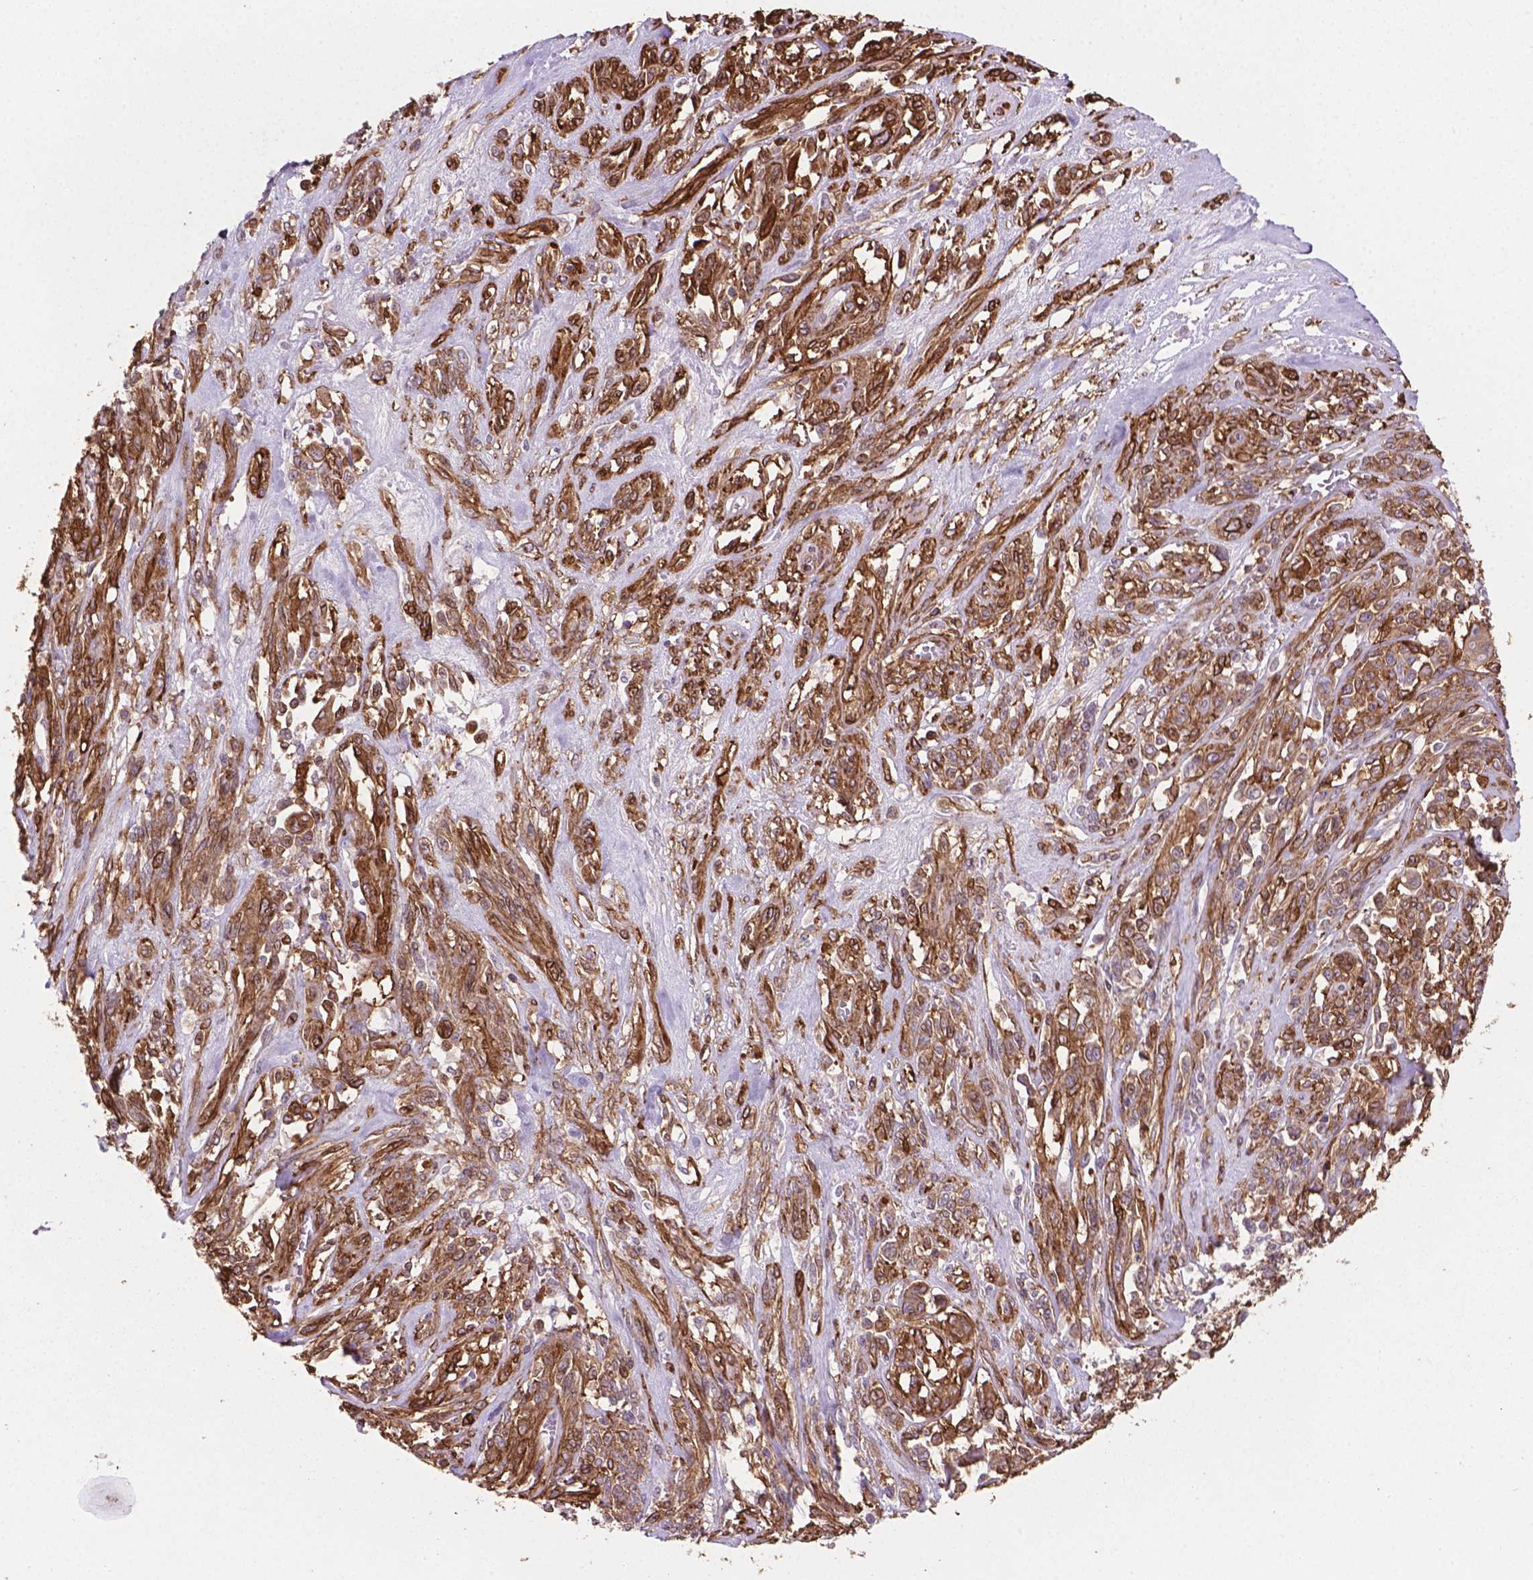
{"staining": {"intensity": "strong", "quantity": ">75%", "location": "cytoplasmic/membranous"}, "tissue": "melanoma", "cell_type": "Tumor cells", "image_type": "cancer", "snomed": [{"axis": "morphology", "description": "Malignant melanoma, NOS"}, {"axis": "topography", "description": "Skin"}], "caption": "A brown stain shows strong cytoplasmic/membranous staining of a protein in malignant melanoma tumor cells.", "gene": "TCAF1", "patient": {"sex": "female", "age": 91}}